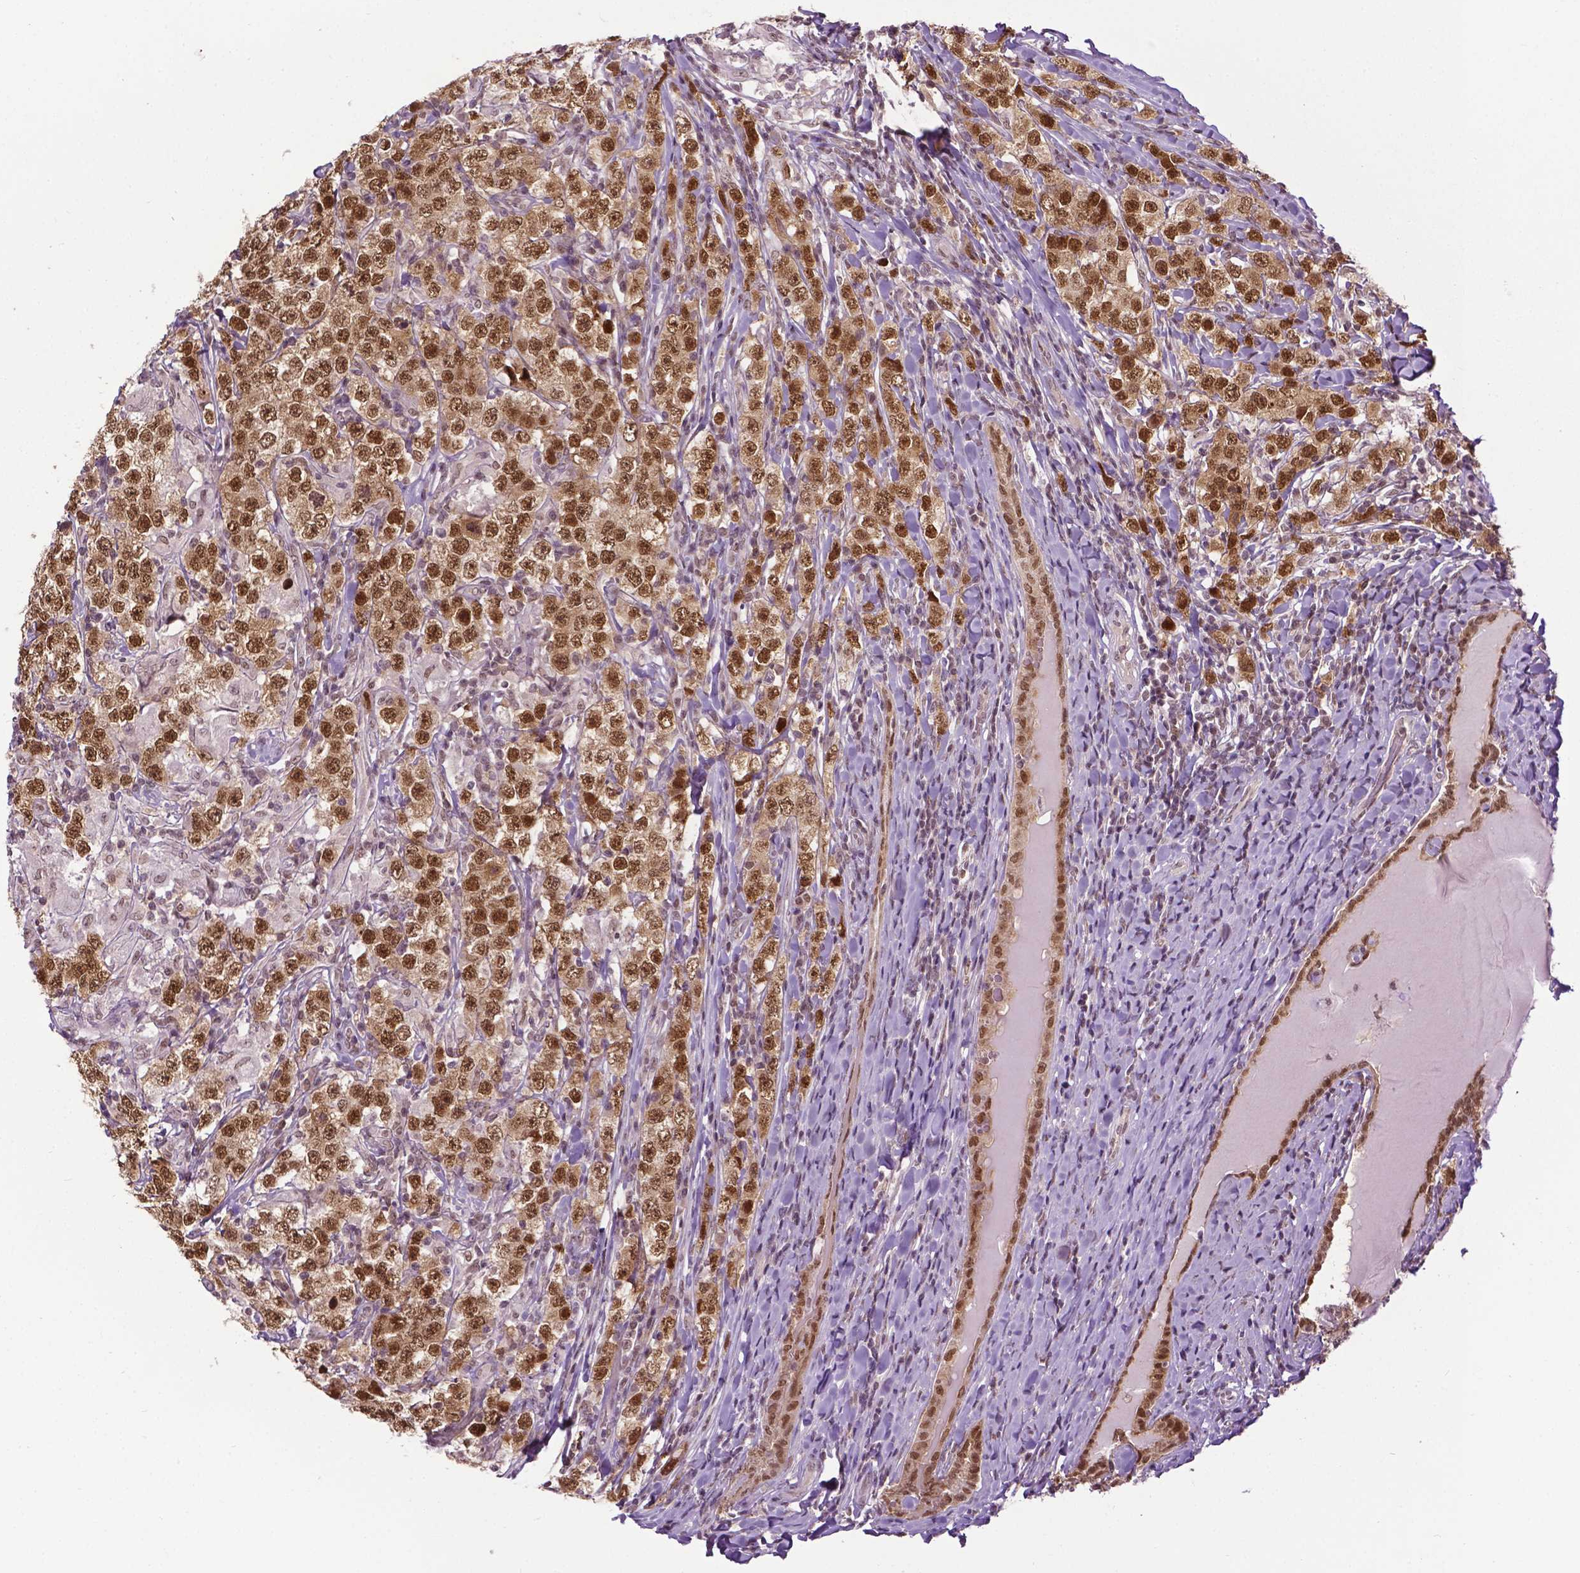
{"staining": {"intensity": "strong", "quantity": ">75%", "location": "nuclear"}, "tissue": "testis cancer", "cell_type": "Tumor cells", "image_type": "cancer", "snomed": [{"axis": "morphology", "description": "Seminoma, NOS"}, {"axis": "morphology", "description": "Carcinoma, Embryonal, NOS"}, {"axis": "topography", "description": "Testis"}], "caption": "A brown stain shows strong nuclear positivity of a protein in testis cancer (seminoma) tumor cells.", "gene": "UBQLN4", "patient": {"sex": "male", "age": 41}}